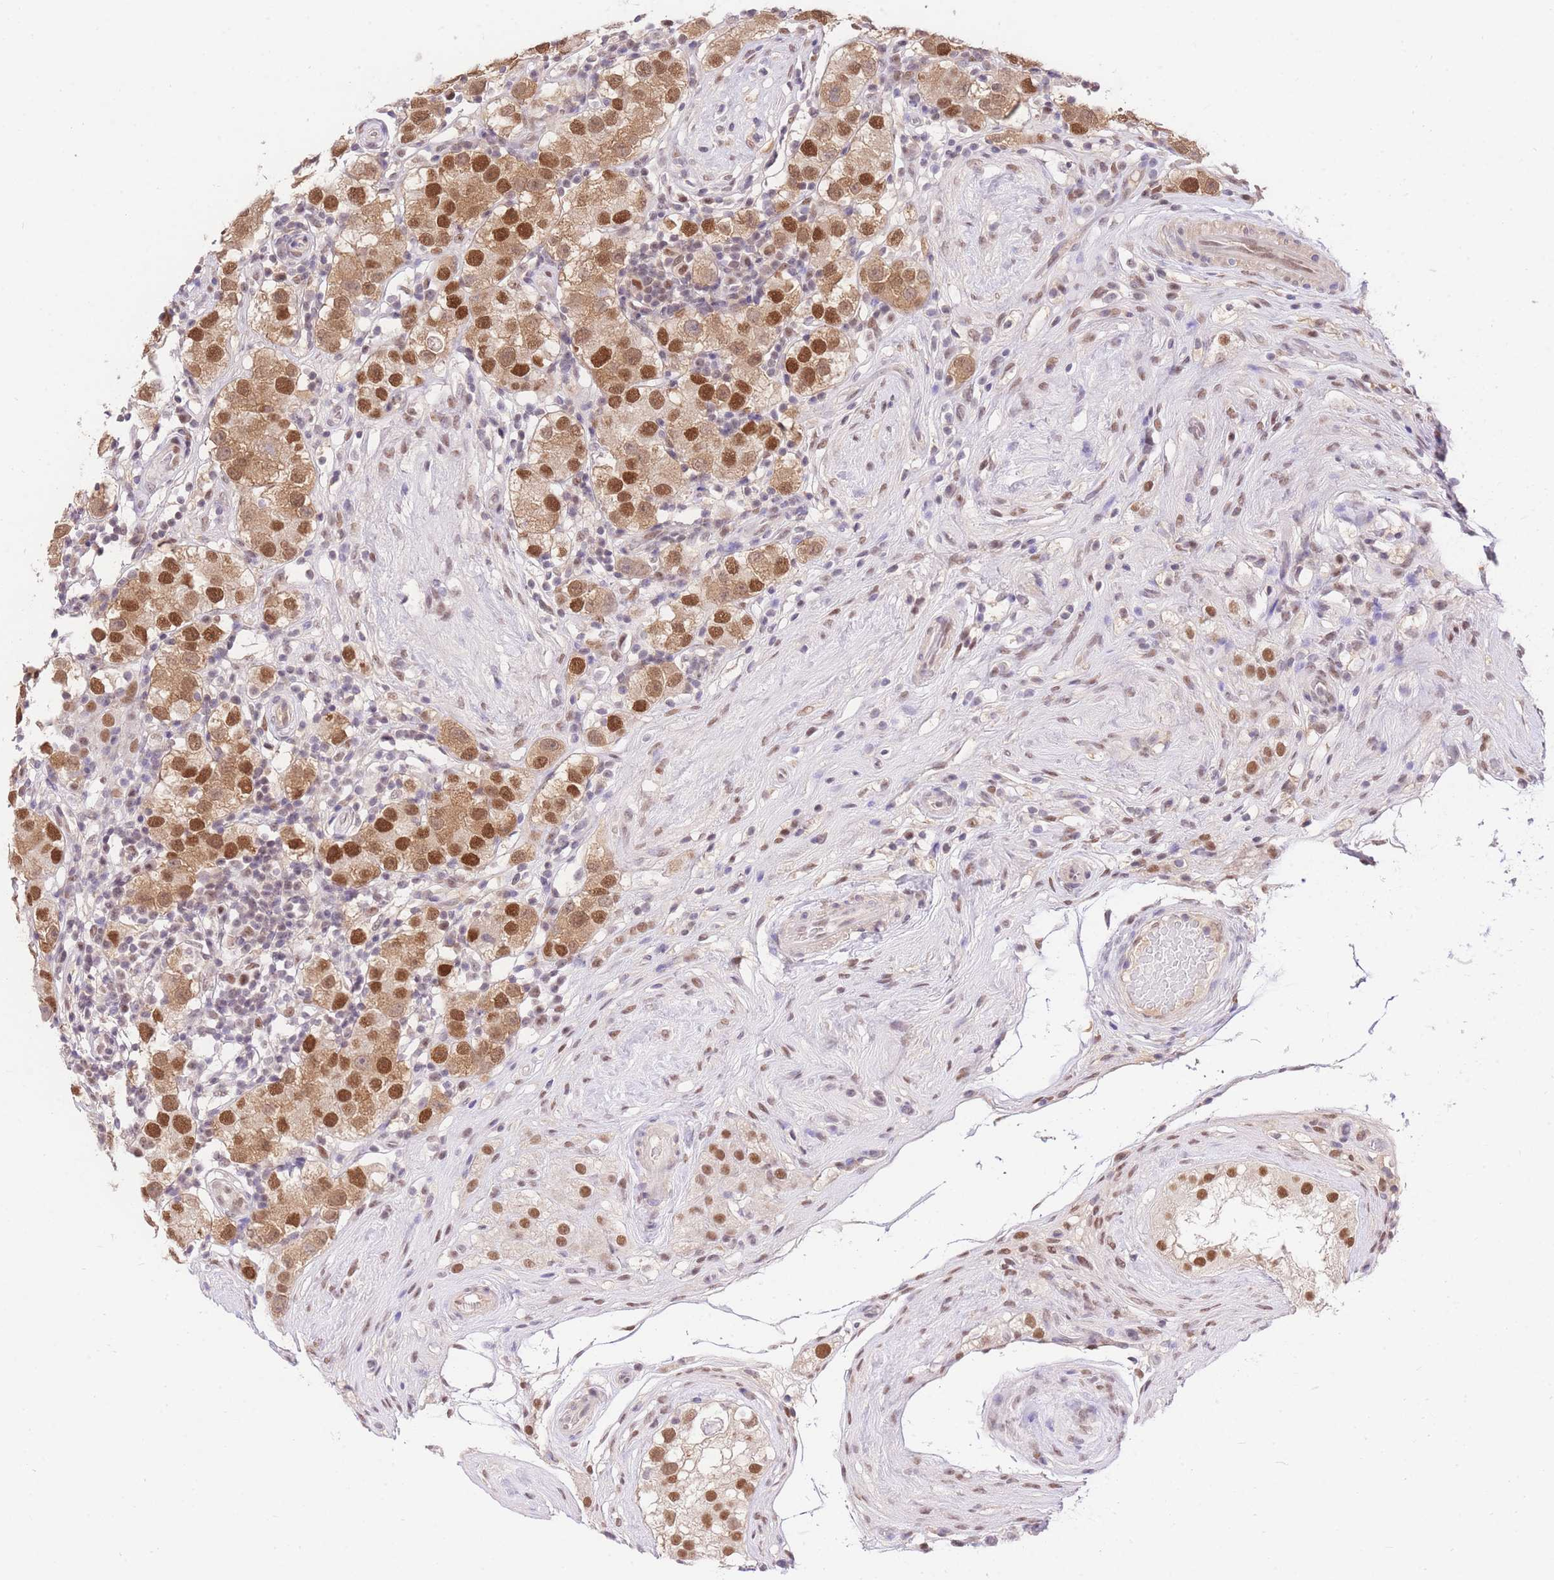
{"staining": {"intensity": "moderate", "quantity": ">75%", "location": "cytoplasmic/membranous,nuclear"}, "tissue": "testis cancer", "cell_type": "Tumor cells", "image_type": "cancer", "snomed": [{"axis": "morphology", "description": "Seminoma, NOS"}, {"axis": "topography", "description": "Testis"}], "caption": "The photomicrograph shows a brown stain indicating the presence of a protein in the cytoplasmic/membranous and nuclear of tumor cells in testis seminoma. (Brightfield microscopy of DAB IHC at high magnification).", "gene": "UBXN7", "patient": {"sex": "male", "age": 34}}